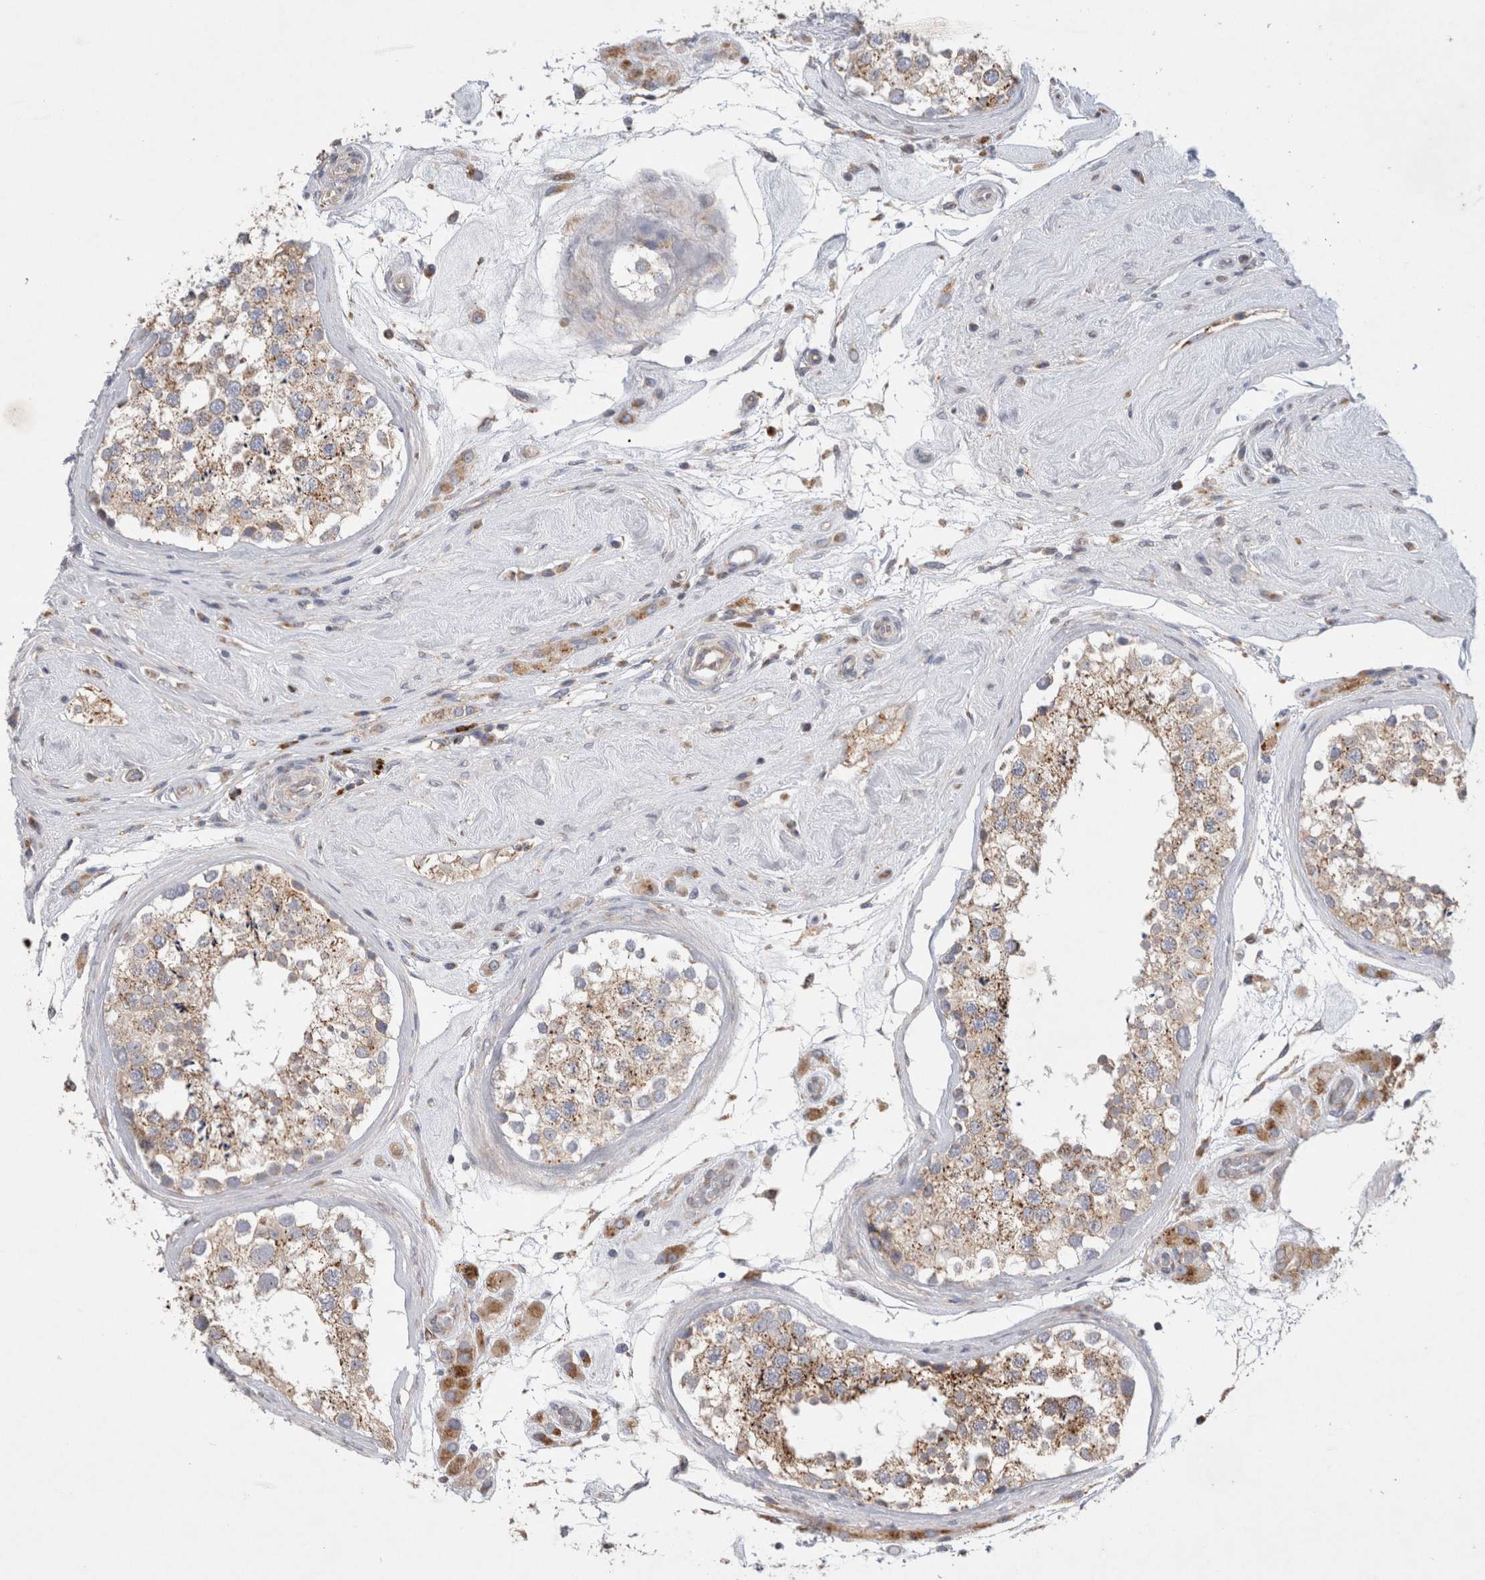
{"staining": {"intensity": "weak", "quantity": ">75%", "location": "cytoplasmic/membranous"}, "tissue": "testis", "cell_type": "Cells in seminiferous ducts", "image_type": "normal", "snomed": [{"axis": "morphology", "description": "Normal tissue, NOS"}, {"axis": "topography", "description": "Testis"}], "caption": "A brown stain highlights weak cytoplasmic/membranous expression of a protein in cells in seminiferous ducts of normal testis. (brown staining indicates protein expression, while blue staining denotes nuclei).", "gene": "TBC1D16", "patient": {"sex": "male", "age": 46}}